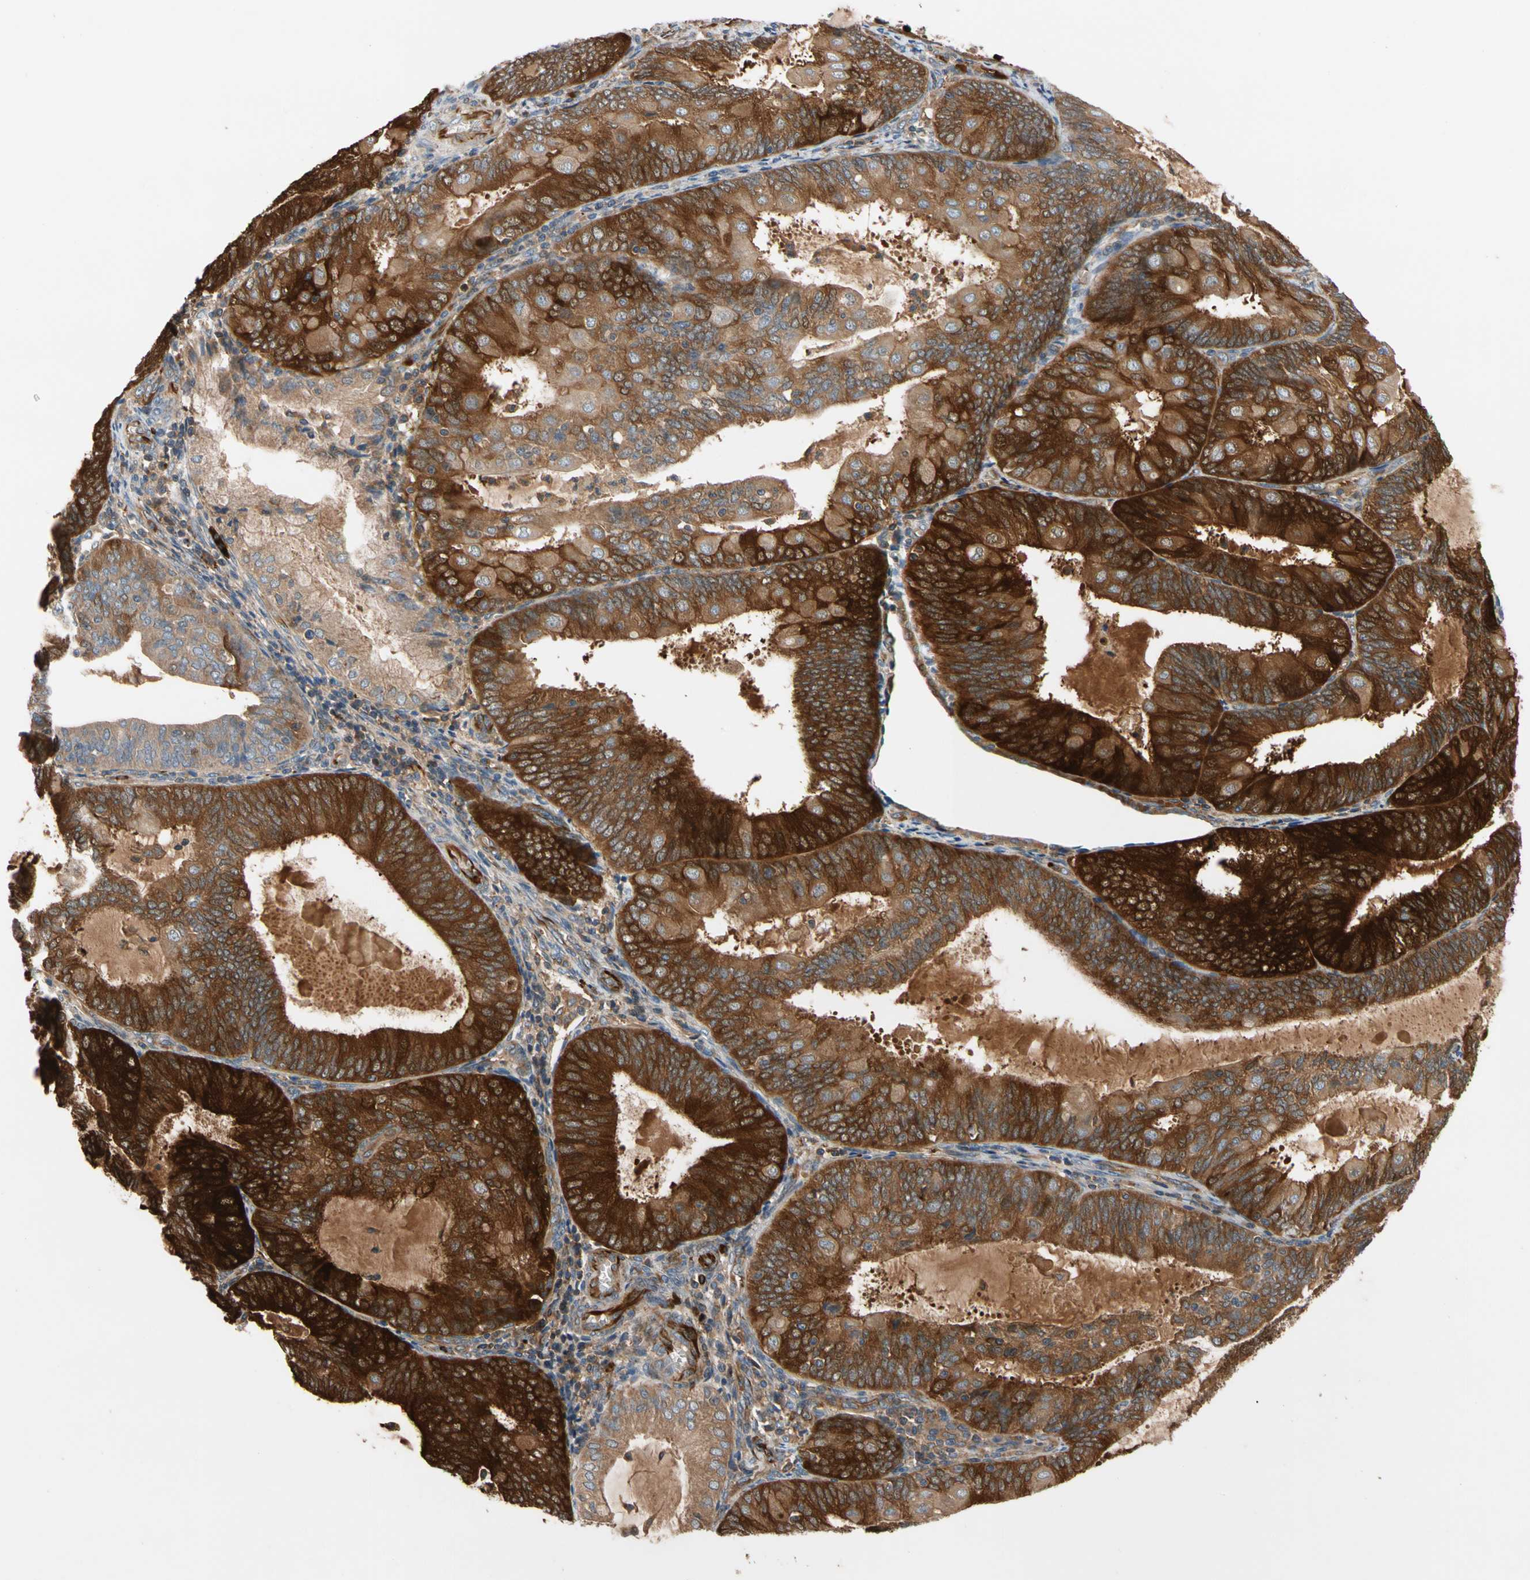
{"staining": {"intensity": "strong", "quantity": ">75%", "location": "cytoplasmic/membranous"}, "tissue": "endometrial cancer", "cell_type": "Tumor cells", "image_type": "cancer", "snomed": [{"axis": "morphology", "description": "Adenocarcinoma, NOS"}, {"axis": "topography", "description": "Endometrium"}], "caption": "DAB (3,3'-diaminobenzidine) immunohistochemical staining of endometrial cancer demonstrates strong cytoplasmic/membranous protein staining in about >75% of tumor cells.", "gene": "FGD6", "patient": {"sex": "female", "age": 81}}